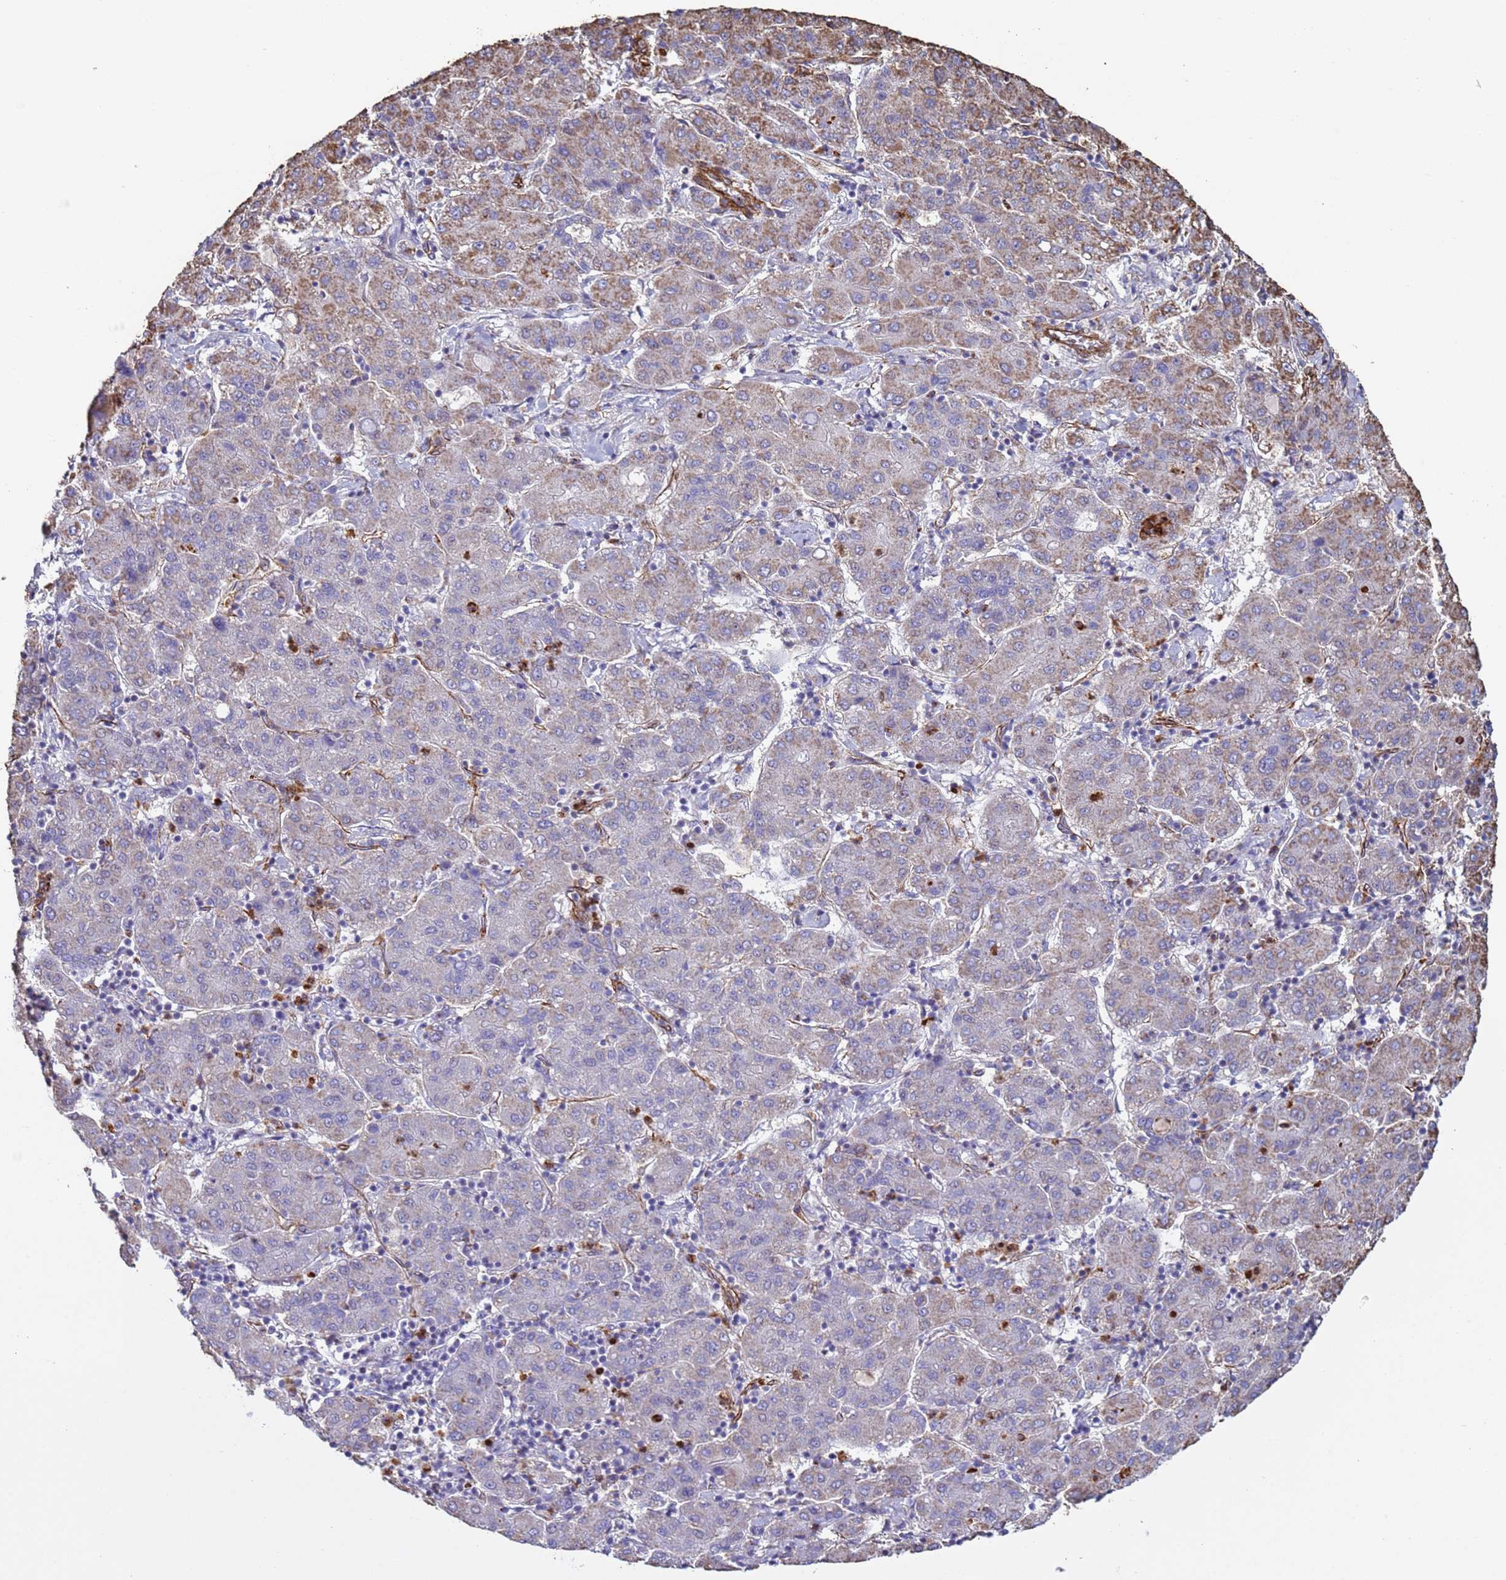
{"staining": {"intensity": "moderate", "quantity": "<25%", "location": "cytoplasmic/membranous"}, "tissue": "liver cancer", "cell_type": "Tumor cells", "image_type": "cancer", "snomed": [{"axis": "morphology", "description": "Carcinoma, Hepatocellular, NOS"}, {"axis": "topography", "description": "Liver"}], "caption": "A high-resolution histopathology image shows immunohistochemistry staining of liver cancer, which shows moderate cytoplasmic/membranous positivity in about <25% of tumor cells.", "gene": "GASK1A", "patient": {"sex": "male", "age": 65}}